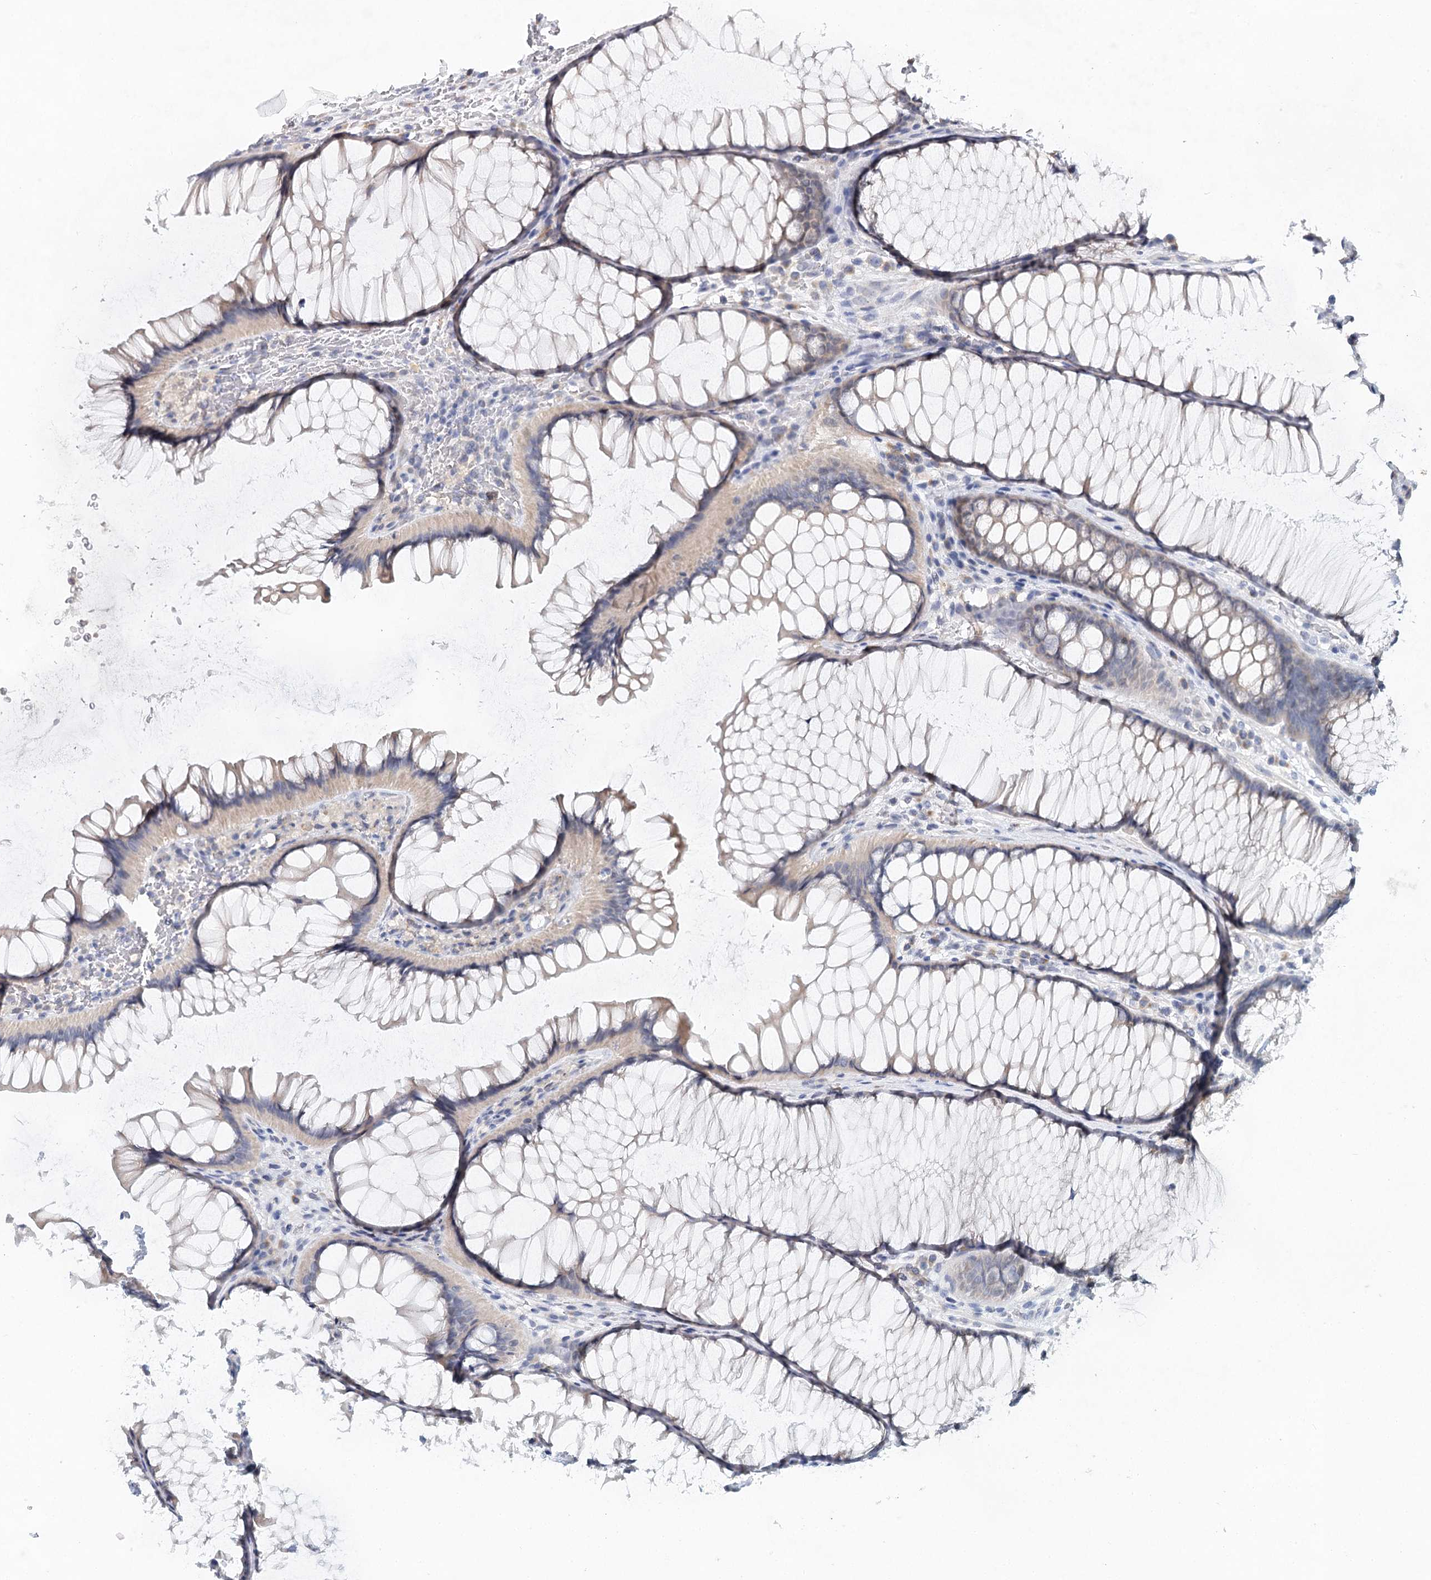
{"staining": {"intensity": "negative", "quantity": "none", "location": "none"}, "tissue": "colon", "cell_type": "Endothelial cells", "image_type": "normal", "snomed": [{"axis": "morphology", "description": "Normal tissue, NOS"}, {"axis": "topography", "description": "Colon"}], "caption": "A high-resolution histopathology image shows immunohistochemistry (IHC) staining of unremarkable colon, which shows no significant staining in endothelial cells. (Stains: DAB immunohistochemistry with hematoxylin counter stain, Microscopy: brightfield microscopy at high magnification).", "gene": "BLTP1", "patient": {"sex": "female", "age": 82}}